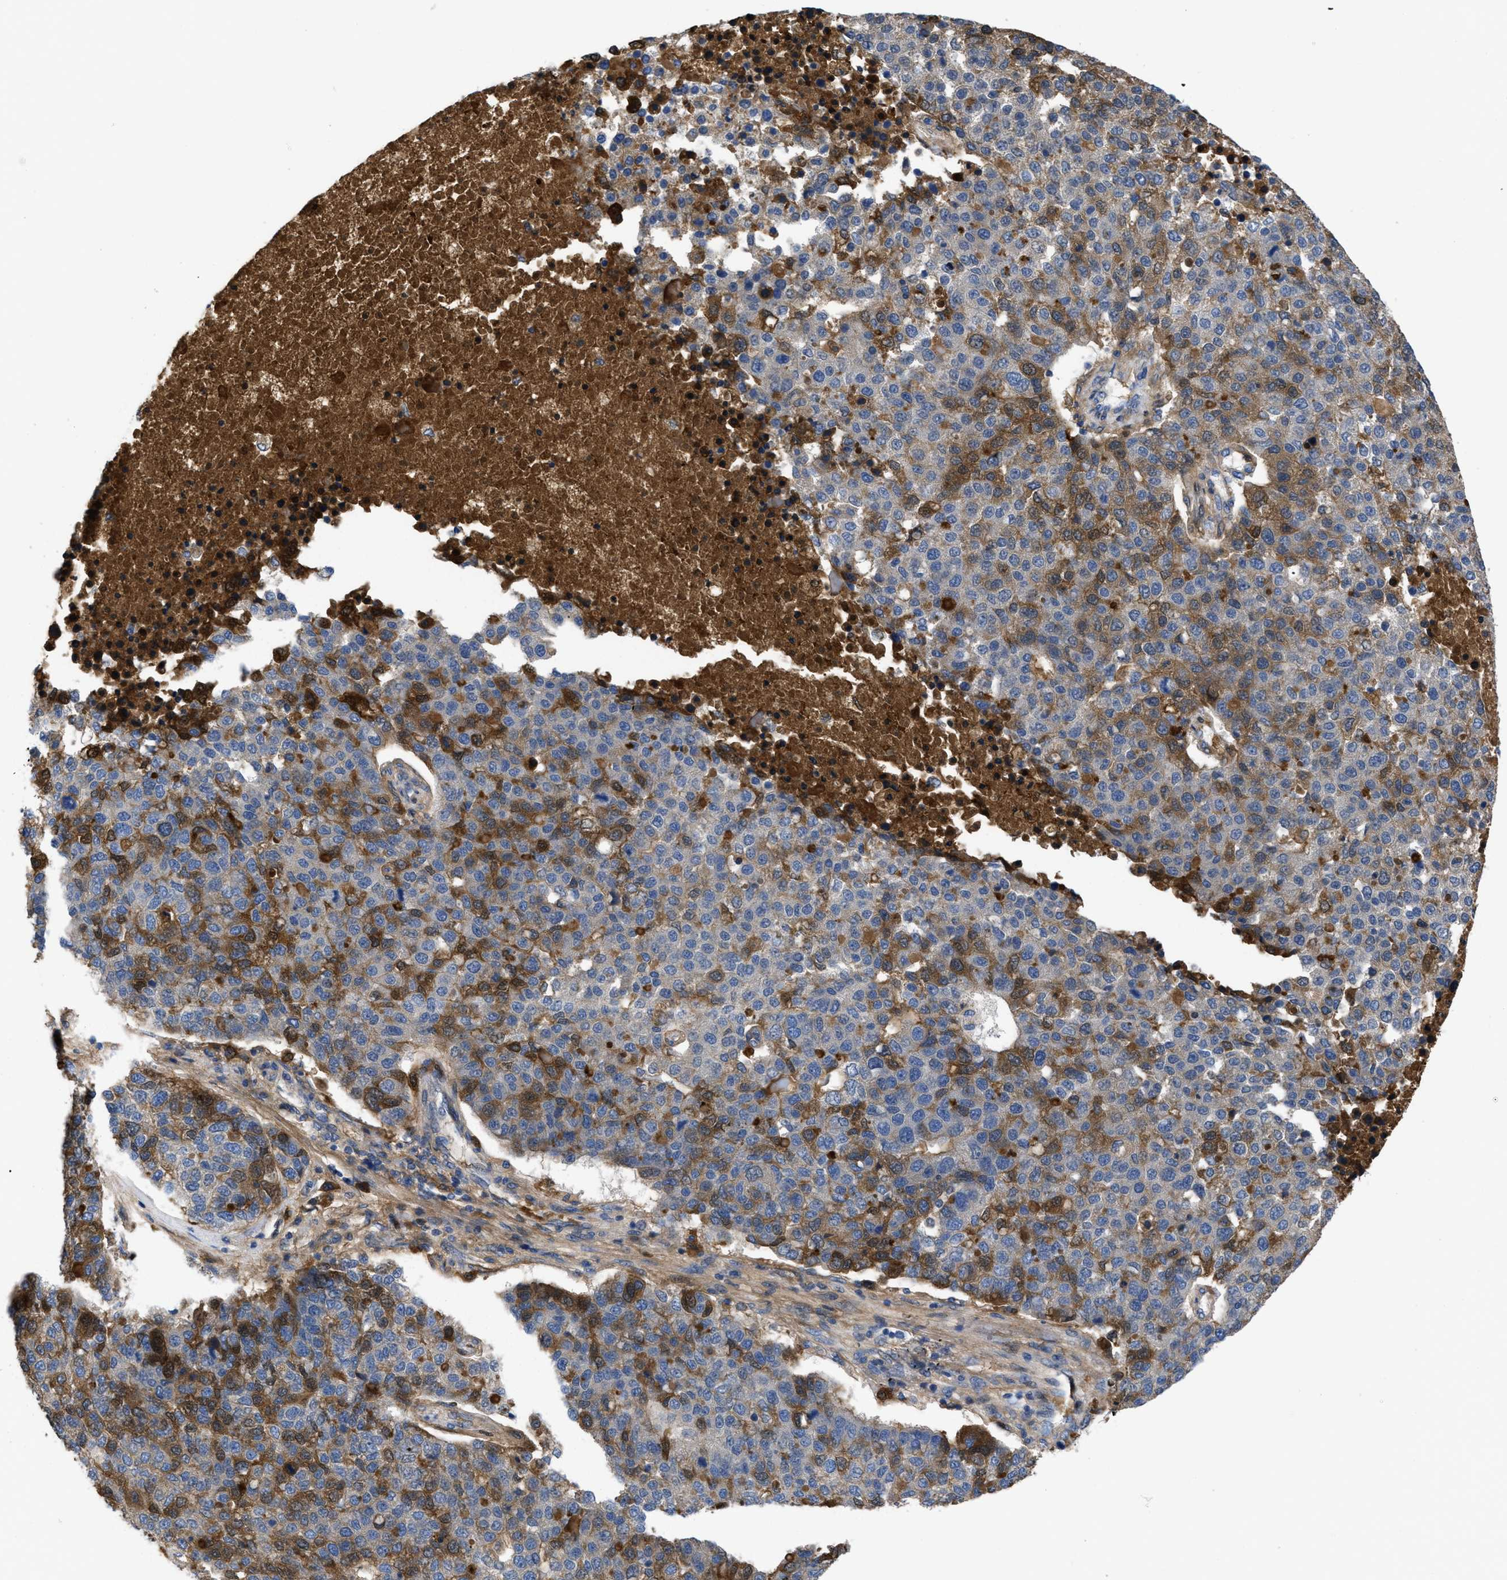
{"staining": {"intensity": "moderate", "quantity": "25%-75%", "location": "cytoplasmic/membranous"}, "tissue": "pancreatic cancer", "cell_type": "Tumor cells", "image_type": "cancer", "snomed": [{"axis": "morphology", "description": "Adenocarcinoma, NOS"}, {"axis": "topography", "description": "Pancreas"}], "caption": "Brown immunohistochemical staining in human pancreatic cancer displays moderate cytoplasmic/membranous positivity in approximately 25%-75% of tumor cells. The staining is performed using DAB (3,3'-diaminobenzidine) brown chromogen to label protein expression. The nuclei are counter-stained blue using hematoxylin.", "gene": "SERPINA6", "patient": {"sex": "female", "age": 61}}